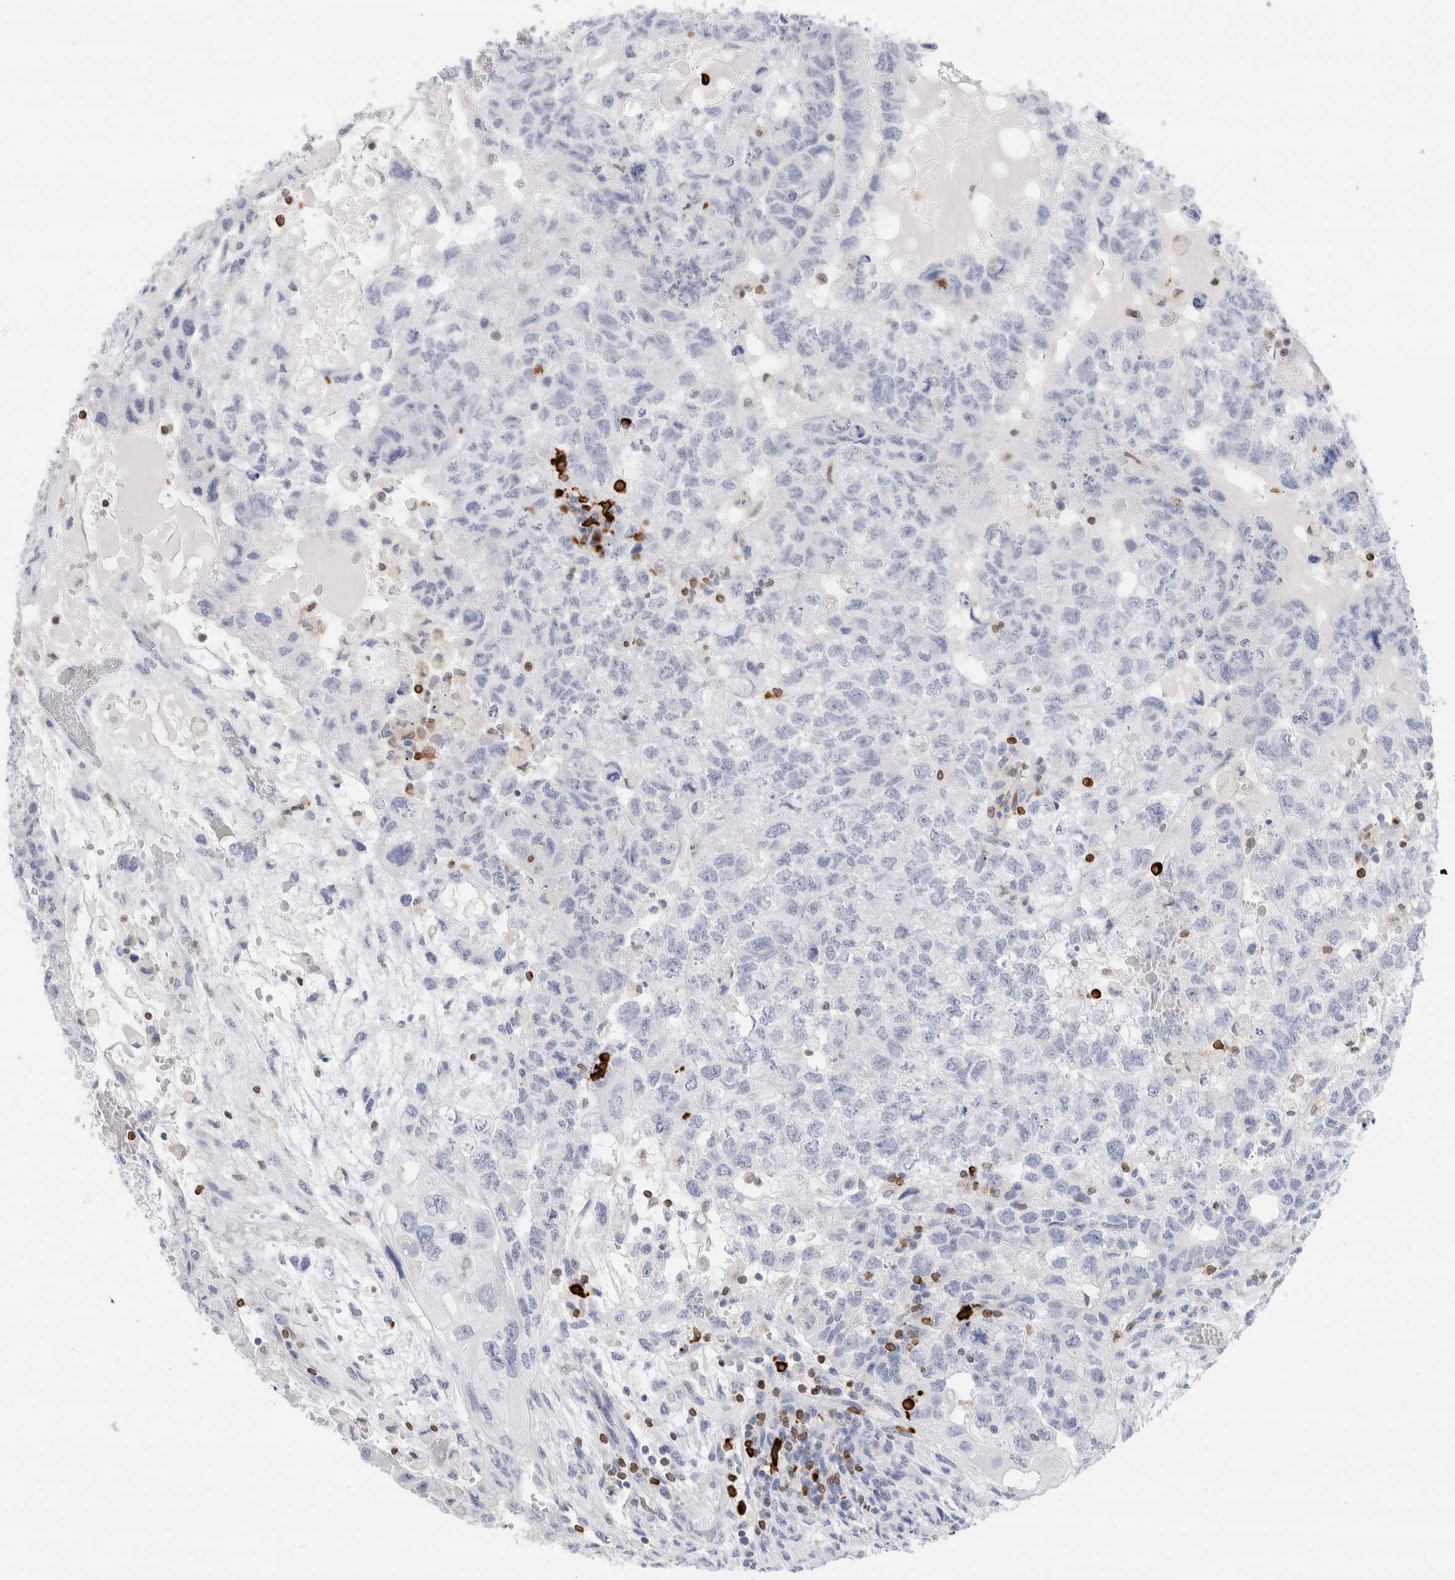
{"staining": {"intensity": "negative", "quantity": "none", "location": "none"}, "tissue": "testis cancer", "cell_type": "Tumor cells", "image_type": "cancer", "snomed": [{"axis": "morphology", "description": "Carcinoma, Embryonal, NOS"}, {"axis": "topography", "description": "Testis"}], "caption": "Human embryonal carcinoma (testis) stained for a protein using immunohistochemistry (IHC) shows no expression in tumor cells.", "gene": "ALOX5AP", "patient": {"sex": "male", "age": 36}}